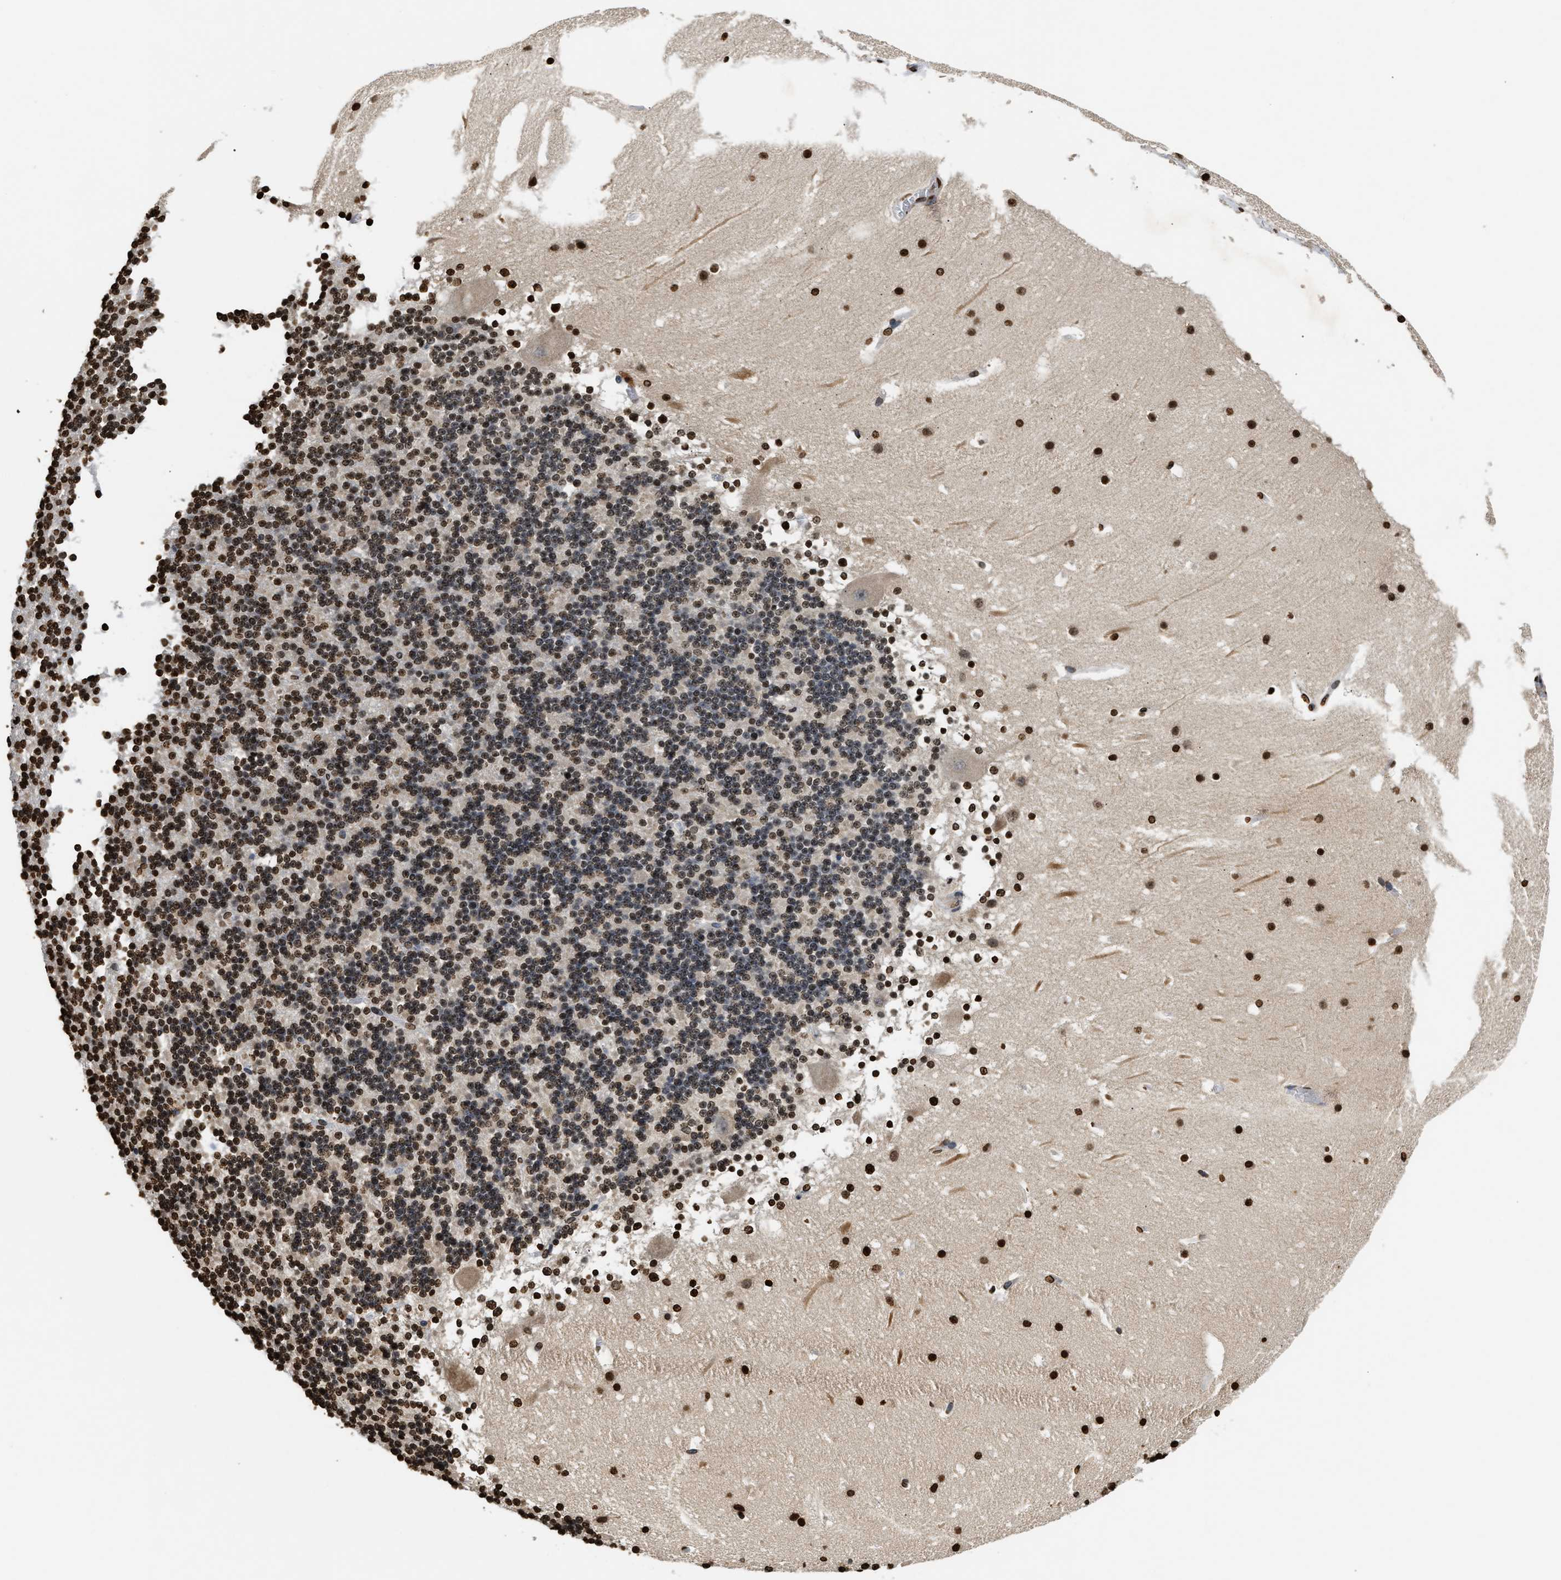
{"staining": {"intensity": "moderate", "quantity": ">75%", "location": "nuclear"}, "tissue": "cerebellum", "cell_type": "Cells in granular layer", "image_type": "normal", "snomed": [{"axis": "morphology", "description": "Normal tissue, NOS"}, {"axis": "topography", "description": "Cerebellum"}], "caption": "Immunohistochemical staining of unremarkable cerebellum displays >75% levels of moderate nuclear protein positivity in about >75% of cells in granular layer.", "gene": "DNASE1L3", "patient": {"sex": "male", "age": 45}}